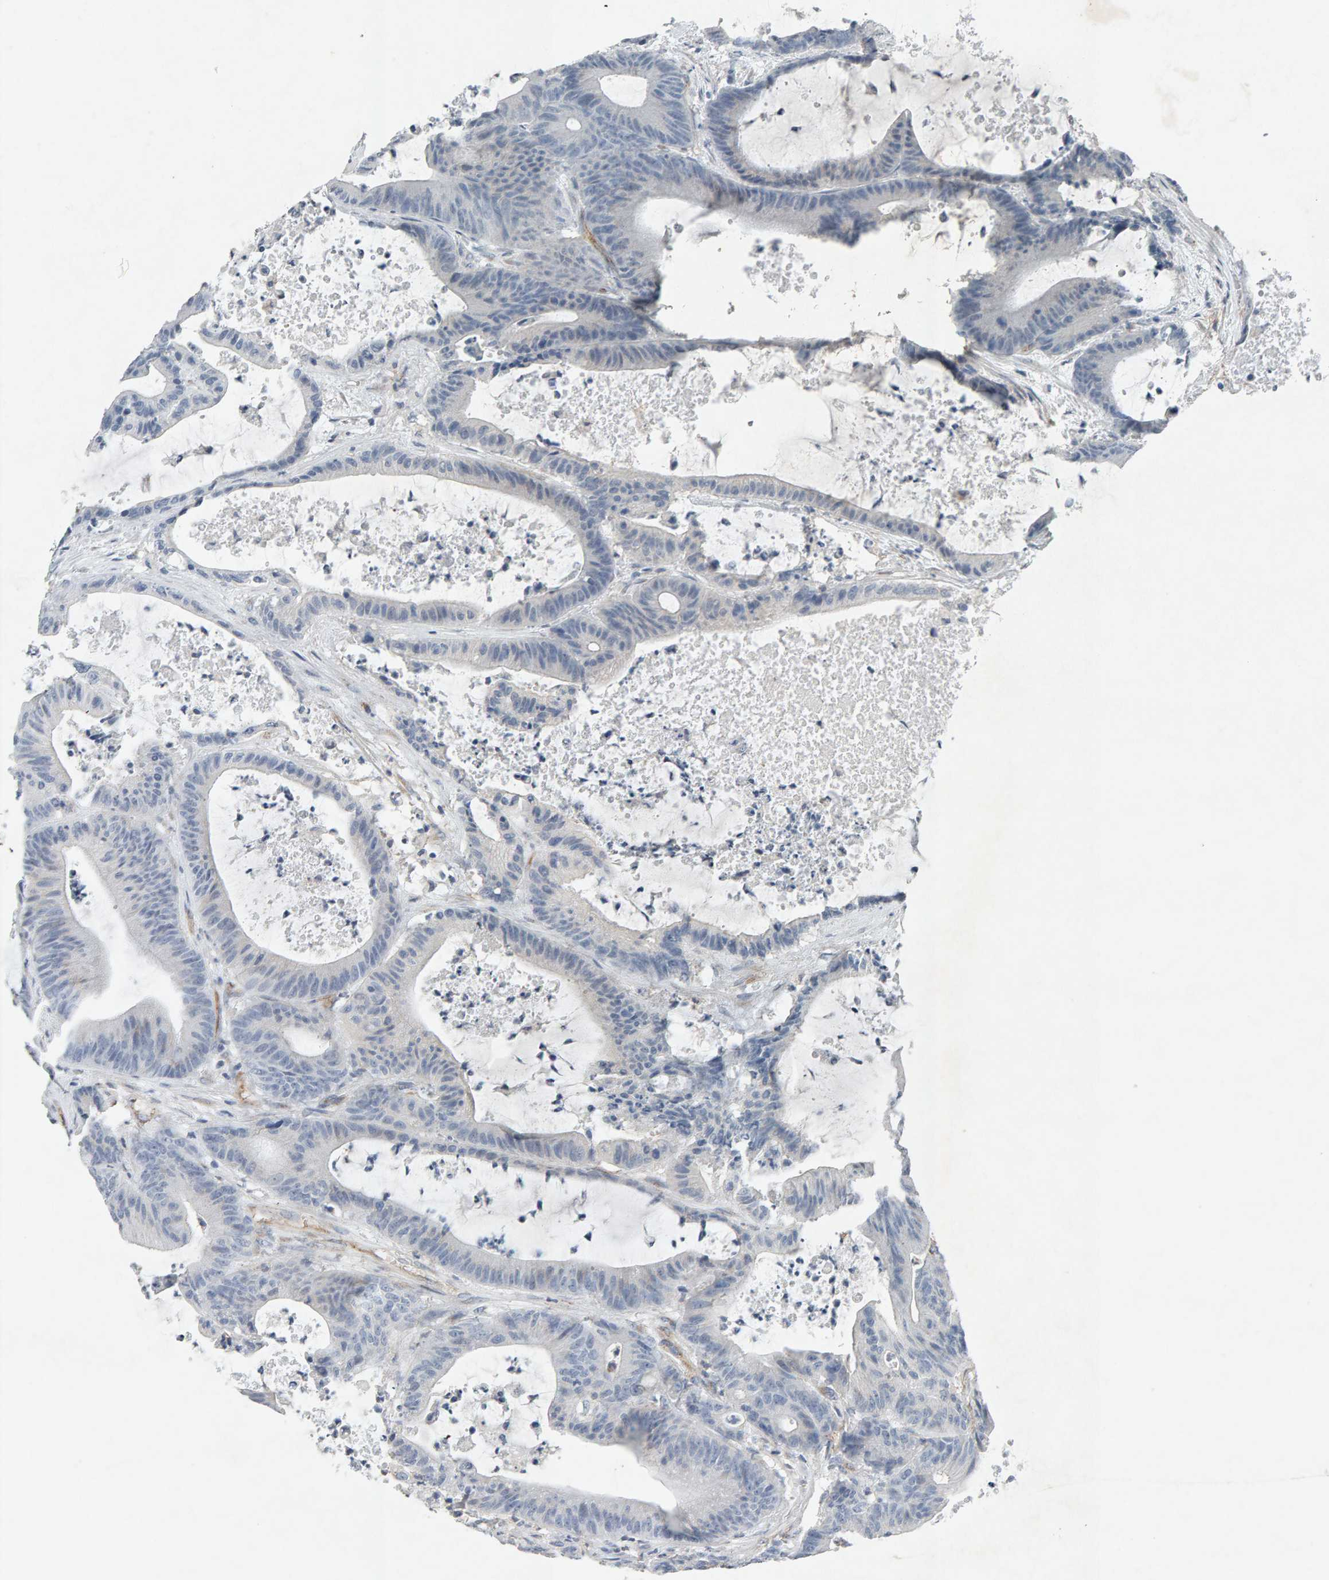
{"staining": {"intensity": "negative", "quantity": "none", "location": "none"}, "tissue": "colorectal cancer", "cell_type": "Tumor cells", "image_type": "cancer", "snomed": [{"axis": "morphology", "description": "Adenocarcinoma, NOS"}, {"axis": "topography", "description": "Colon"}], "caption": "Immunohistochemistry (IHC) of human adenocarcinoma (colorectal) displays no staining in tumor cells.", "gene": "PTPRM", "patient": {"sex": "female", "age": 84}}